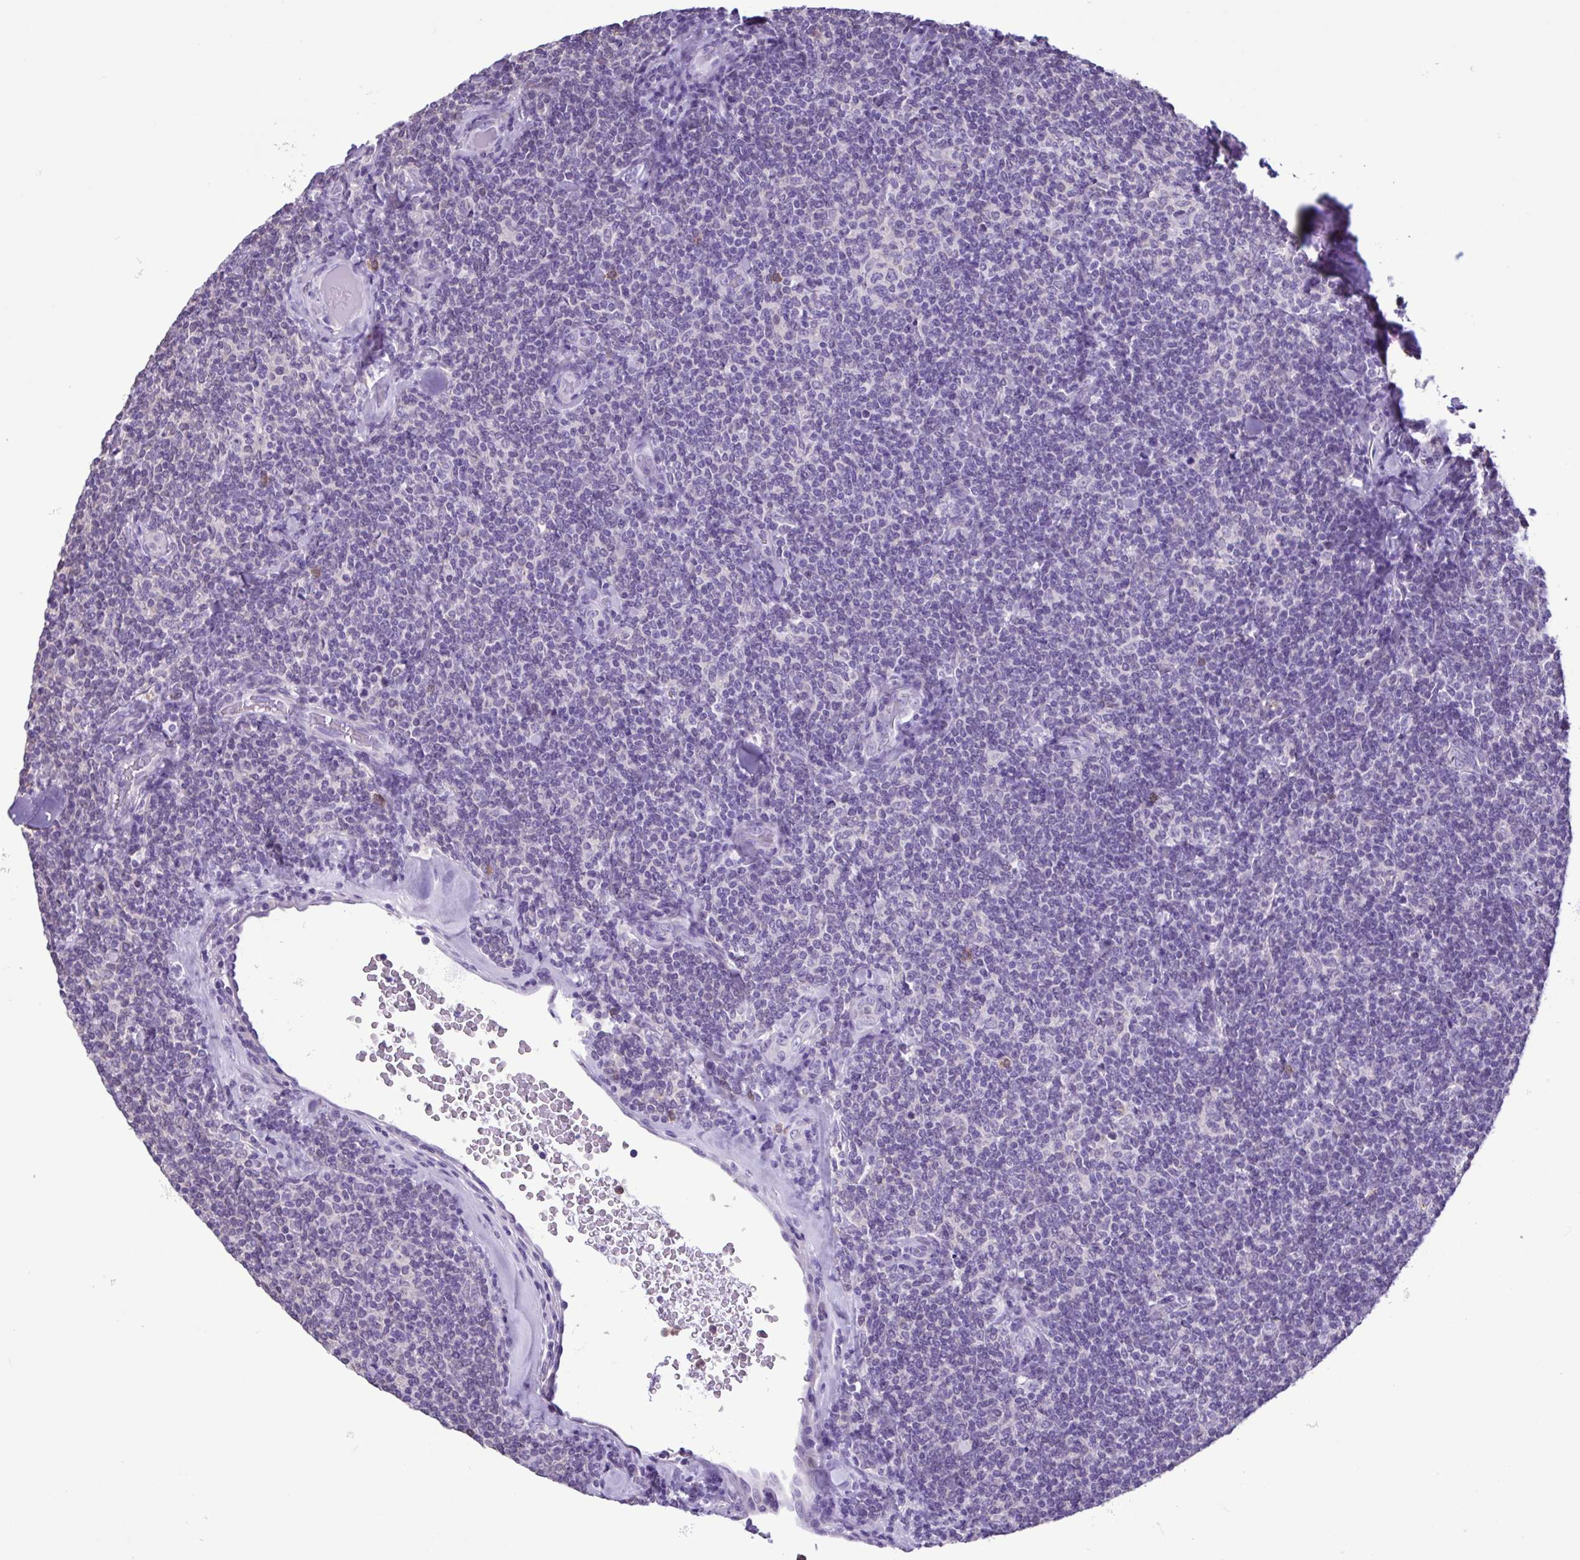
{"staining": {"intensity": "negative", "quantity": "none", "location": "none"}, "tissue": "lymphoma", "cell_type": "Tumor cells", "image_type": "cancer", "snomed": [{"axis": "morphology", "description": "Malignant lymphoma, non-Hodgkin's type, Low grade"}, {"axis": "topography", "description": "Lymph node"}], "caption": "Immunohistochemistry micrograph of lymphoma stained for a protein (brown), which shows no expression in tumor cells.", "gene": "CBY2", "patient": {"sex": "female", "age": 56}}